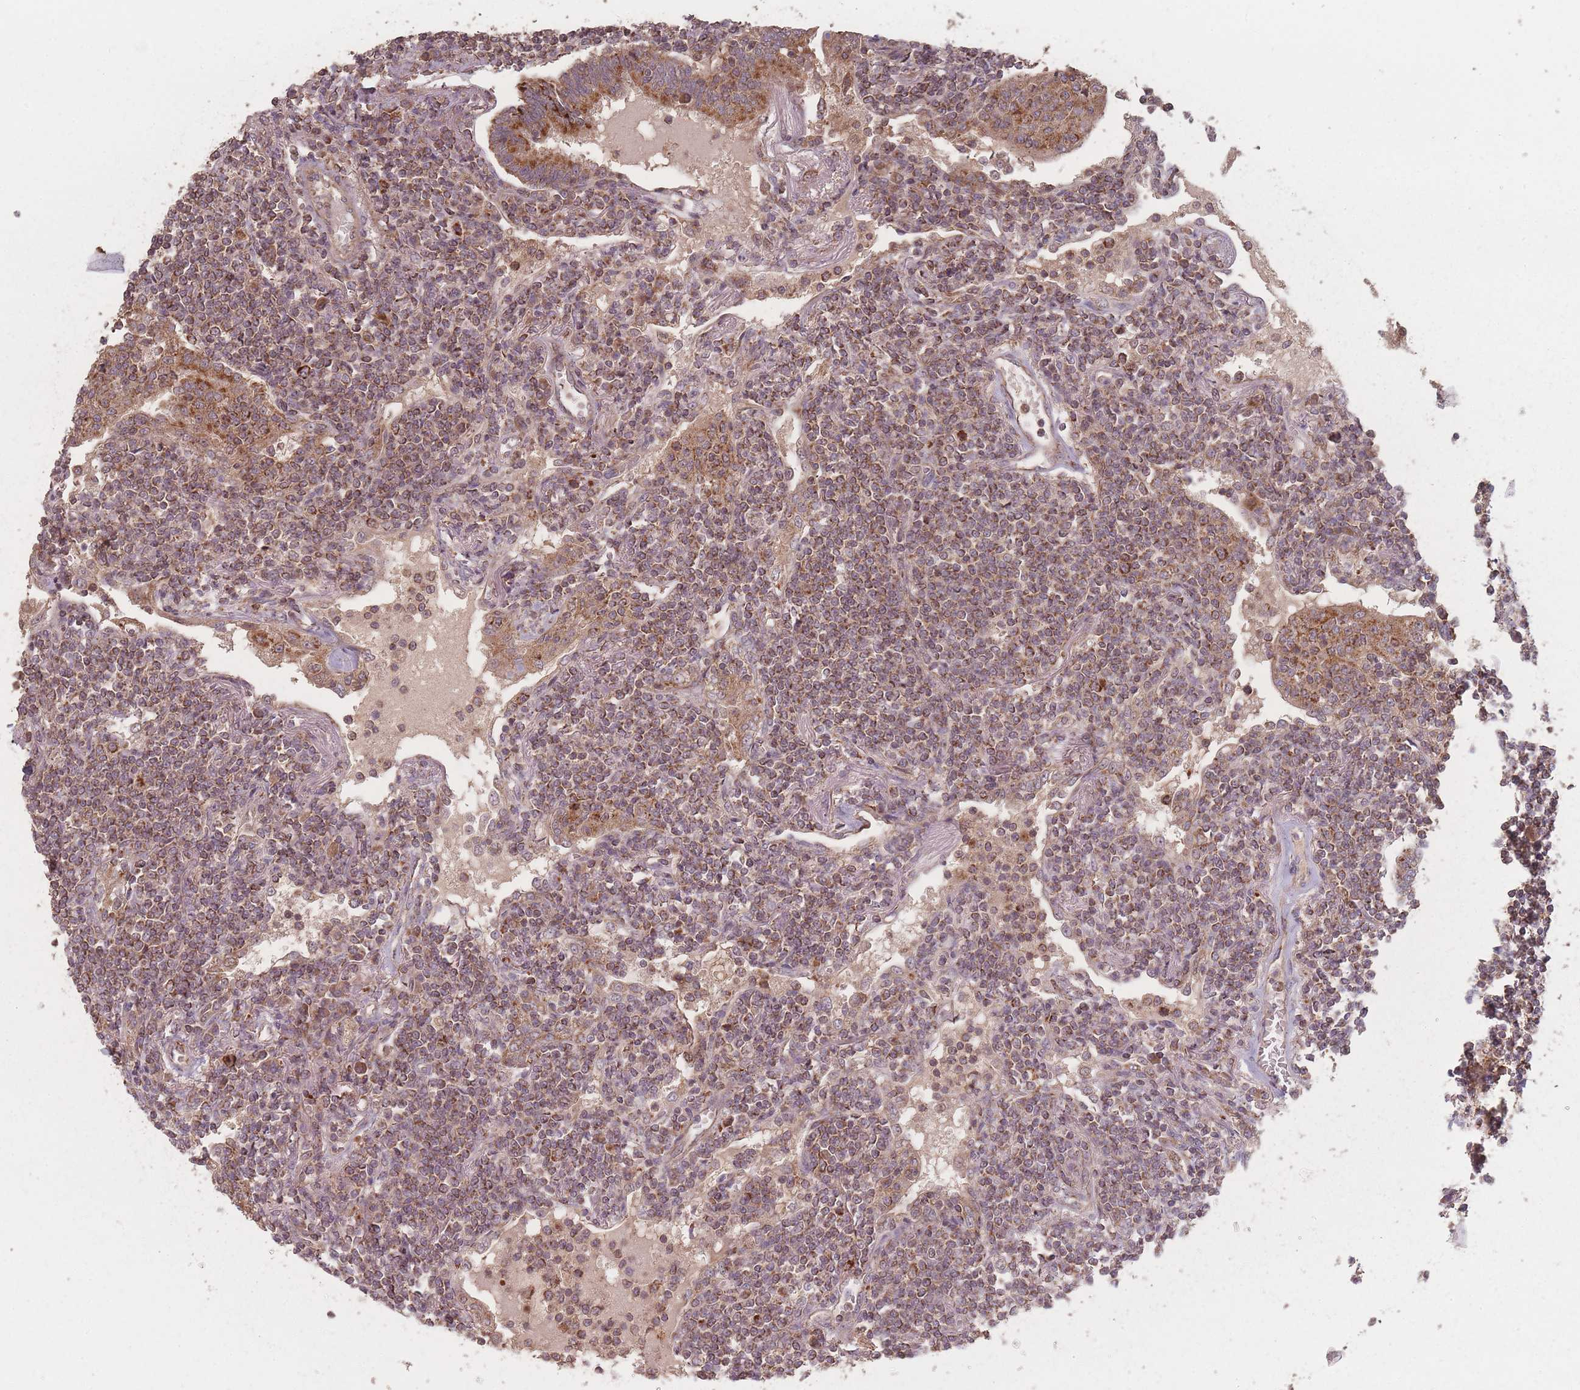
{"staining": {"intensity": "strong", "quantity": ">75%", "location": "cytoplasmic/membranous"}, "tissue": "lymphoma", "cell_type": "Tumor cells", "image_type": "cancer", "snomed": [{"axis": "morphology", "description": "Malignant lymphoma, non-Hodgkin's type, Low grade"}, {"axis": "topography", "description": "Lymph node"}], "caption": "Immunohistochemical staining of human low-grade malignant lymphoma, non-Hodgkin's type reveals high levels of strong cytoplasmic/membranous protein staining in about >75% of tumor cells. (Brightfield microscopy of DAB IHC at high magnification).", "gene": "LYRM7", "patient": {"sex": "female", "age": 67}}